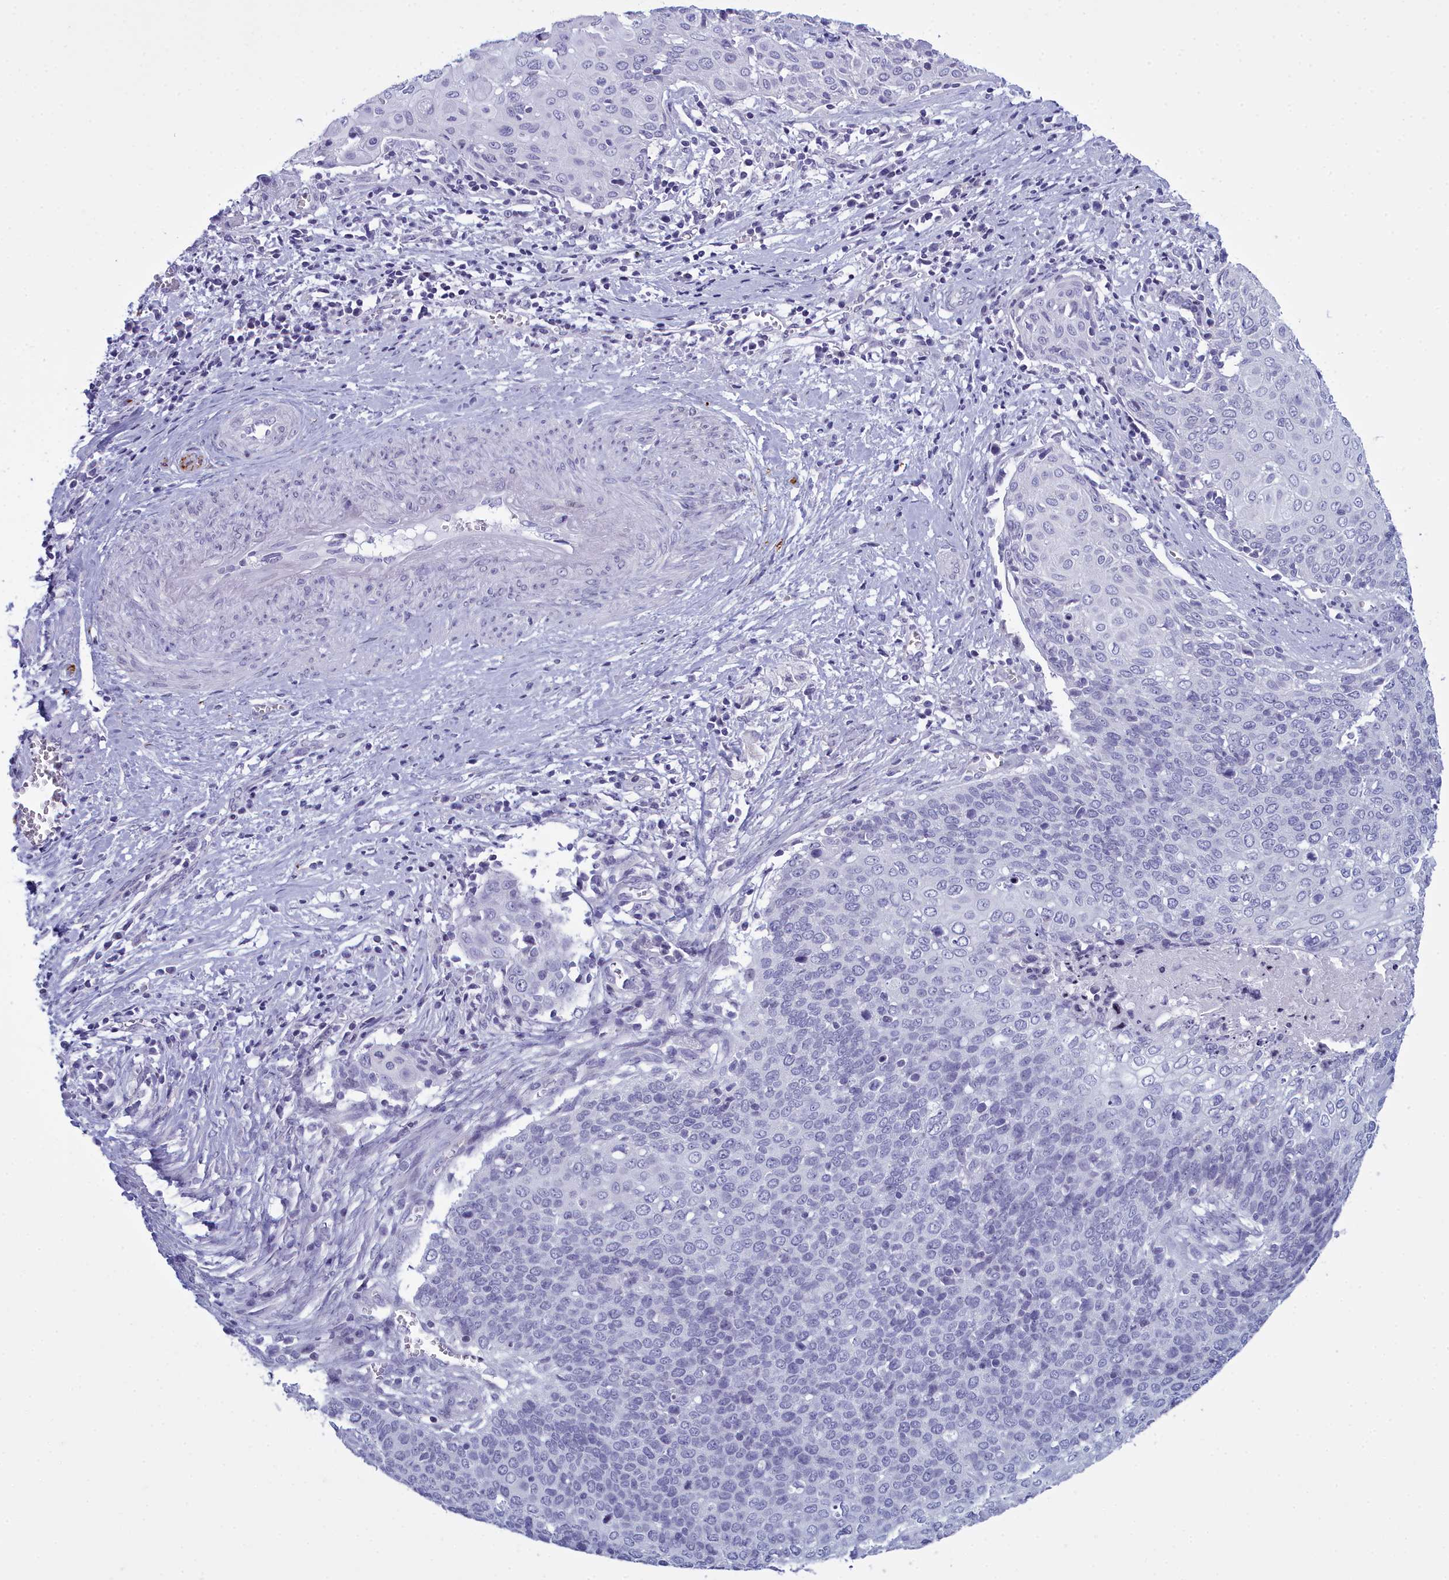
{"staining": {"intensity": "negative", "quantity": "none", "location": "none"}, "tissue": "cervical cancer", "cell_type": "Tumor cells", "image_type": "cancer", "snomed": [{"axis": "morphology", "description": "Squamous cell carcinoma, NOS"}, {"axis": "topography", "description": "Cervix"}], "caption": "Tumor cells show no significant protein staining in squamous cell carcinoma (cervical).", "gene": "MAP6", "patient": {"sex": "female", "age": 39}}